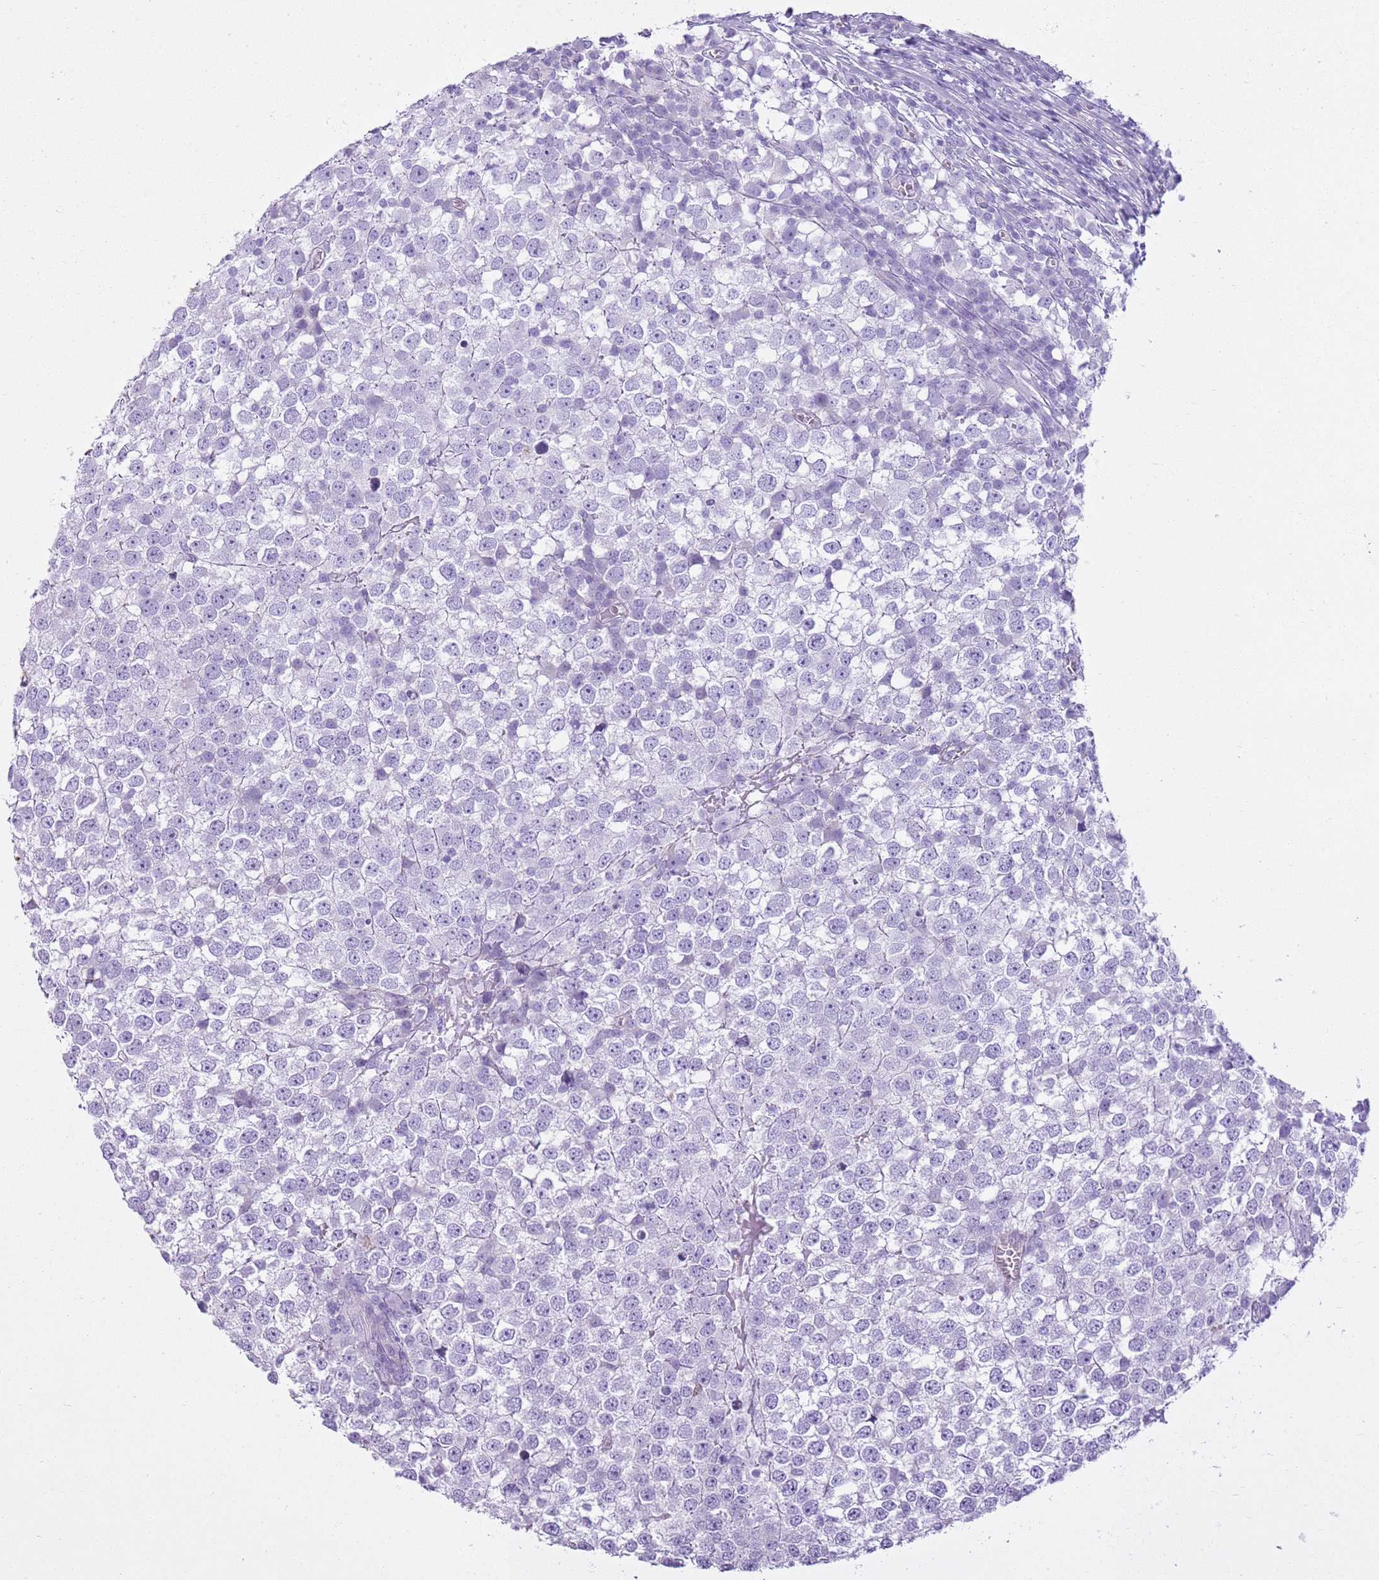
{"staining": {"intensity": "negative", "quantity": "none", "location": "none"}, "tissue": "testis cancer", "cell_type": "Tumor cells", "image_type": "cancer", "snomed": [{"axis": "morphology", "description": "Seminoma, NOS"}, {"axis": "topography", "description": "Testis"}], "caption": "This is an IHC micrograph of testis cancer. There is no expression in tumor cells.", "gene": "CD177", "patient": {"sex": "male", "age": 65}}